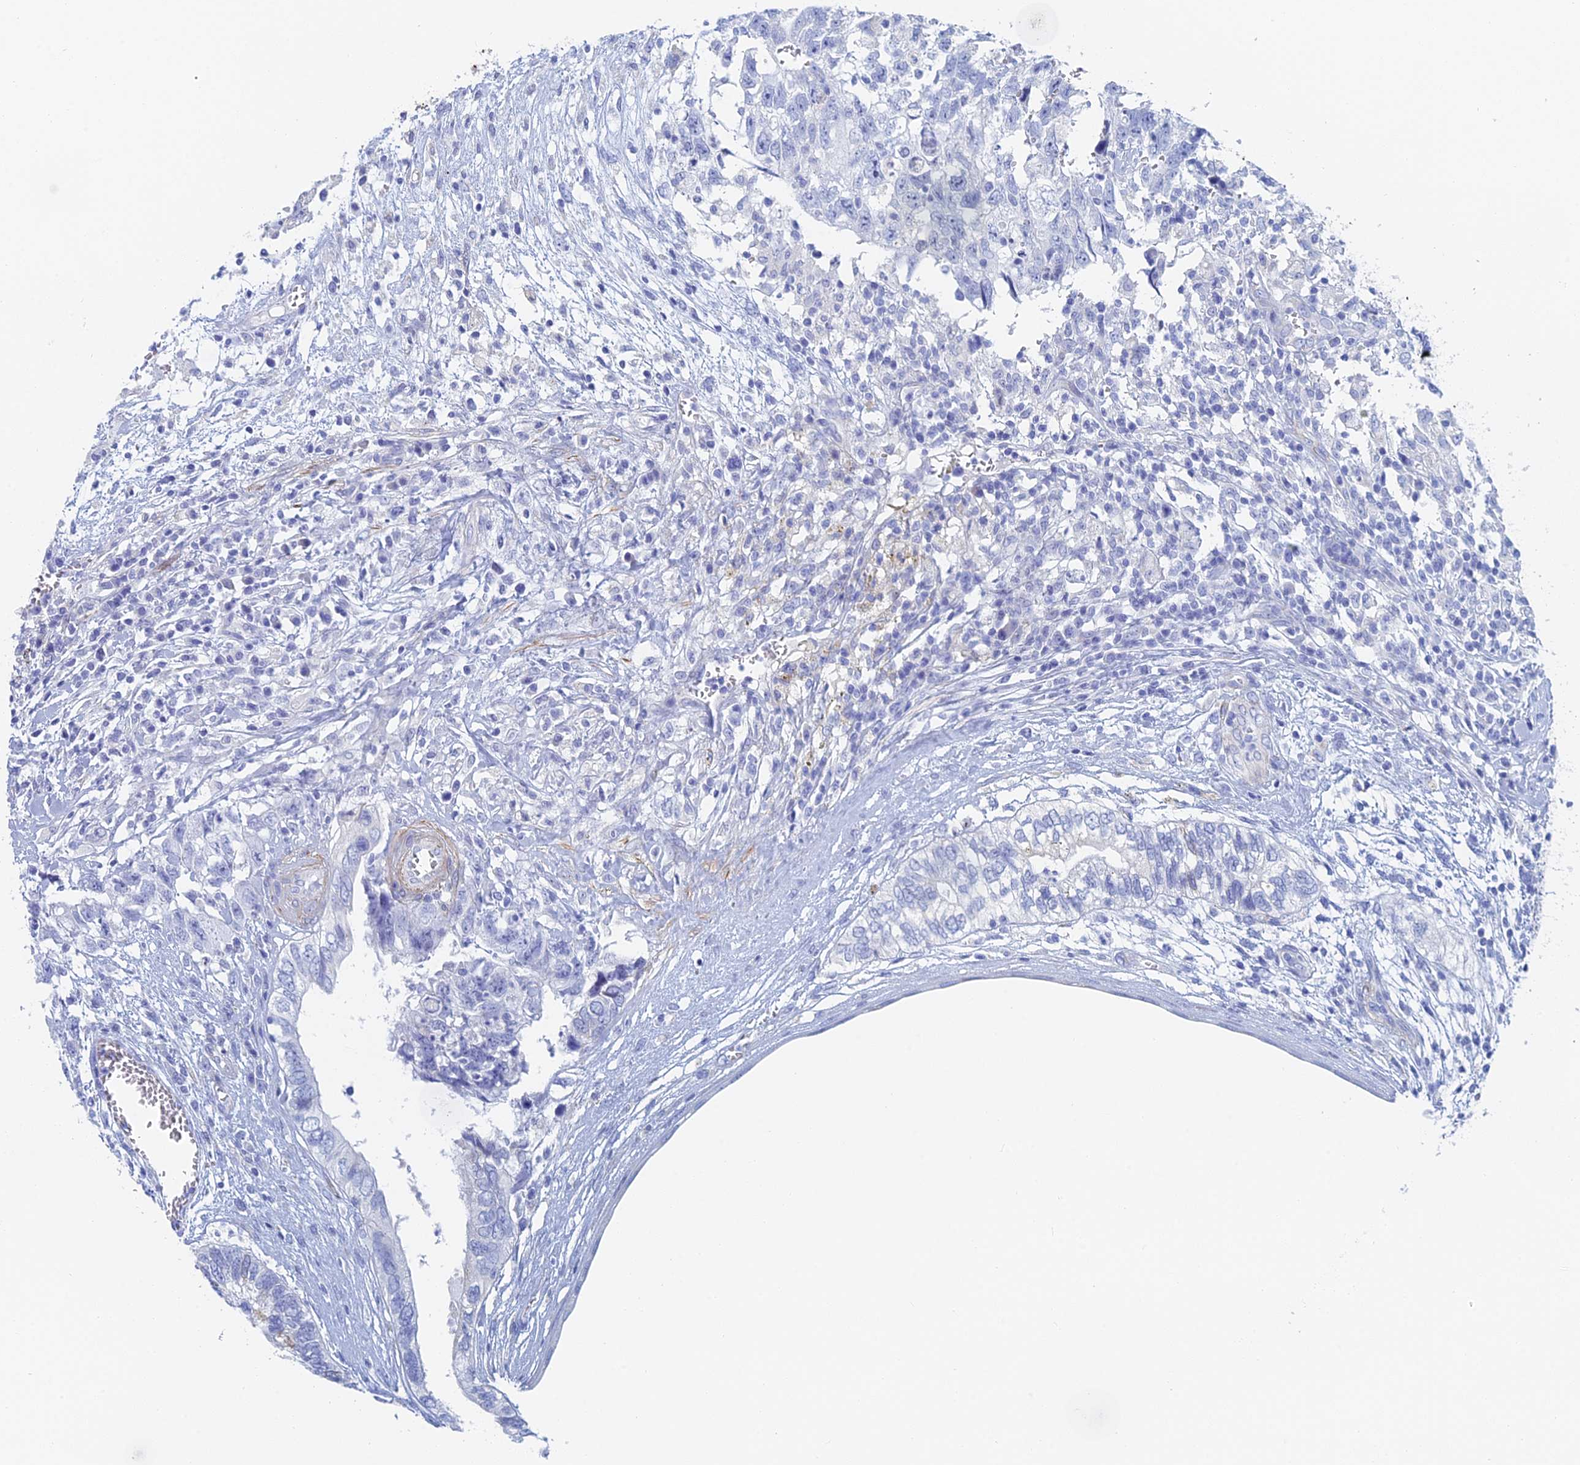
{"staining": {"intensity": "negative", "quantity": "none", "location": "none"}, "tissue": "testis cancer", "cell_type": "Tumor cells", "image_type": "cancer", "snomed": [{"axis": "morphology", "description": "Seminoma, NOS"}, {"axis": "morphology", "description": "Carcinoma, Embryonal, NOS"}, {"axis": "topography", "description": "Testis"}], "caption": "IHC image of neoplastic tissue: testis cancer (embryonal carcinoma) stained with DAB (3,3'-diaminobenzidine) displays no significant protein staining in tumor cells.", "gene": "KCNK18", "patient": {"sex": "male", "age": 29}}